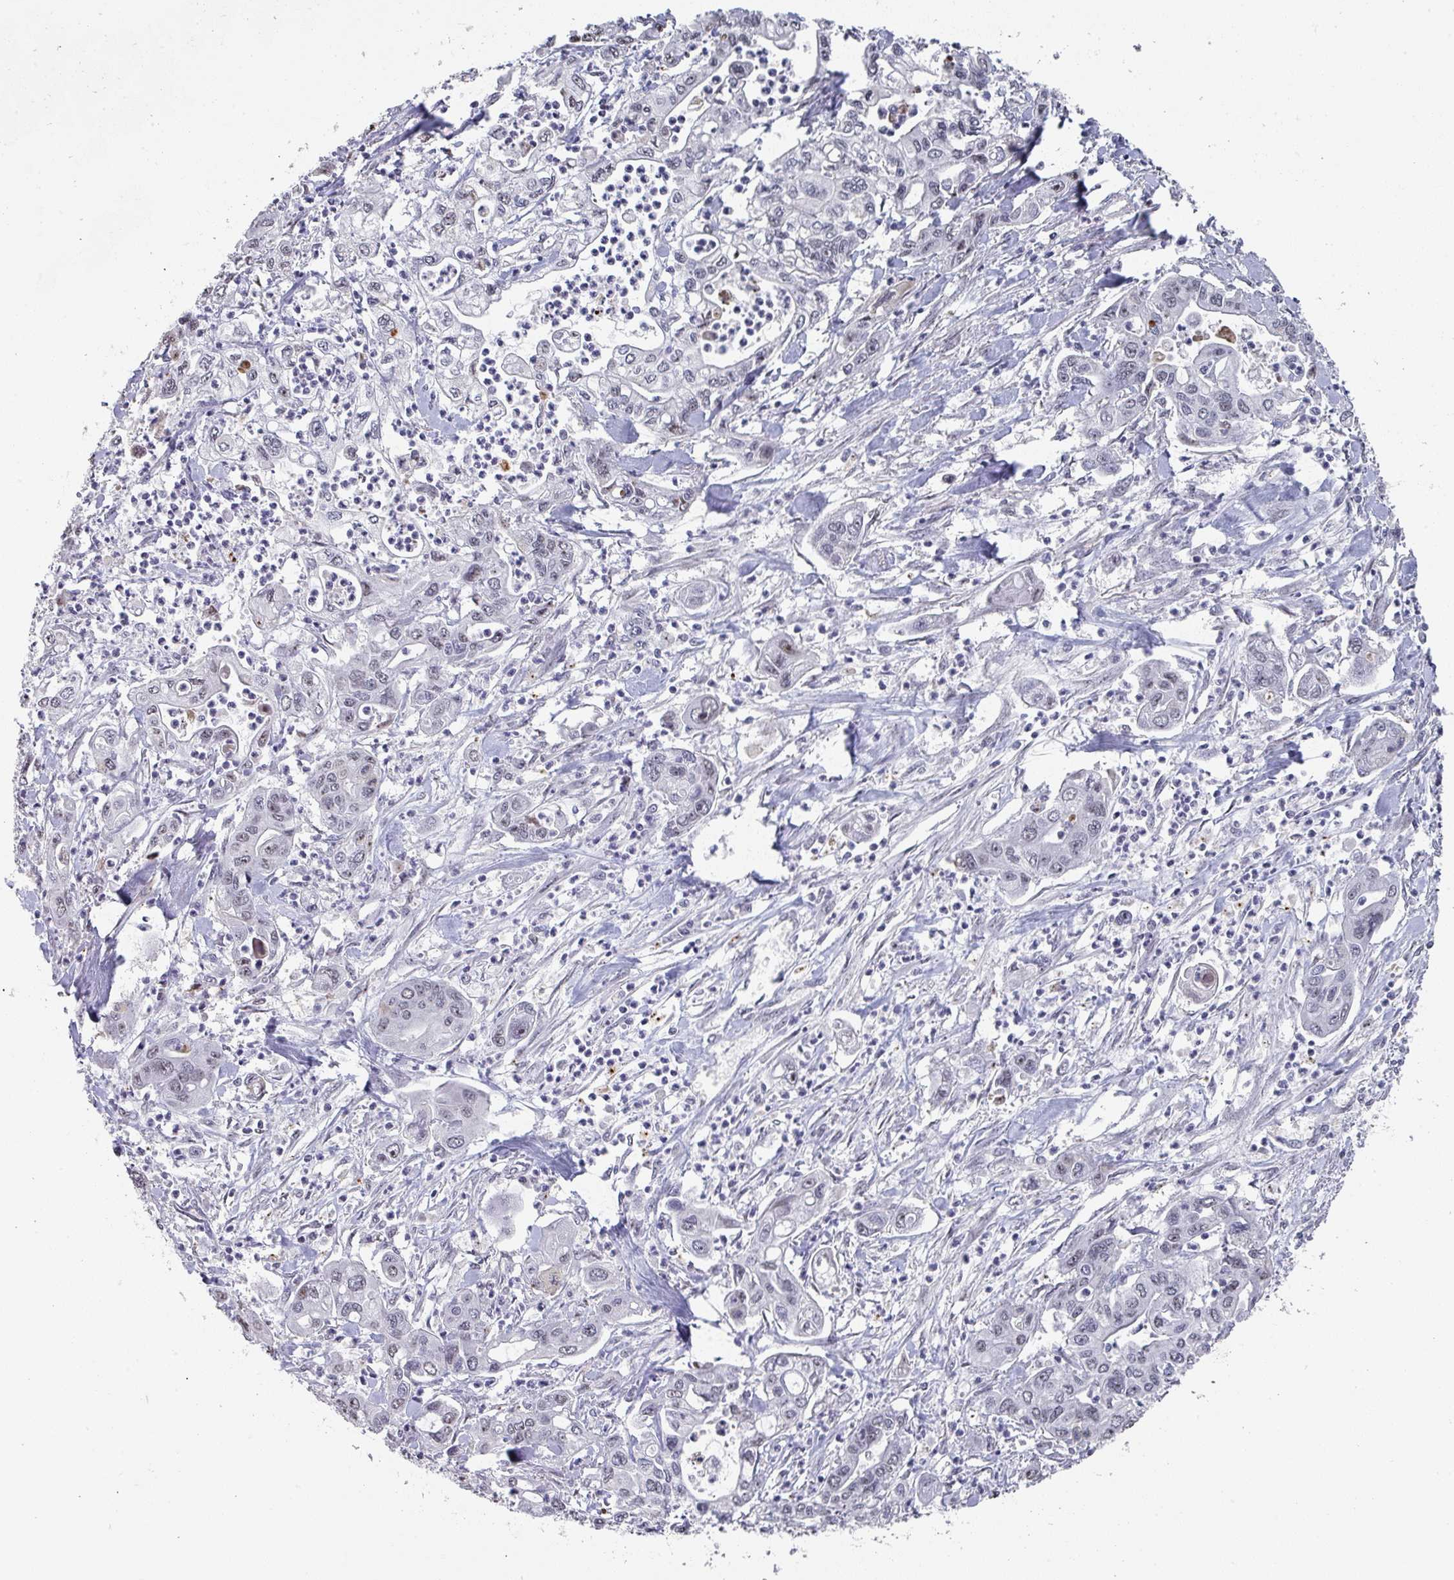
{"staining": {"intensity": "negative", "quantity": "none", "location": "none"}, "tissue": "pancreatic cancer", "cell_type": "Tumor cells", "image_type": "cancer", "snomed": [{"axis": "morphology", "description": "Adenocarcinoma, NOS"}, {"axis": "topography", "description": "Pancreas"}], "caption": "Immunohistochemistry (IHC) of human pancreatic cancer reveals no positivity in tumor cells. Nuclei are stained in blue.", "gene": "ZNF654", "patient": {"sex": "male", "age": 62}}